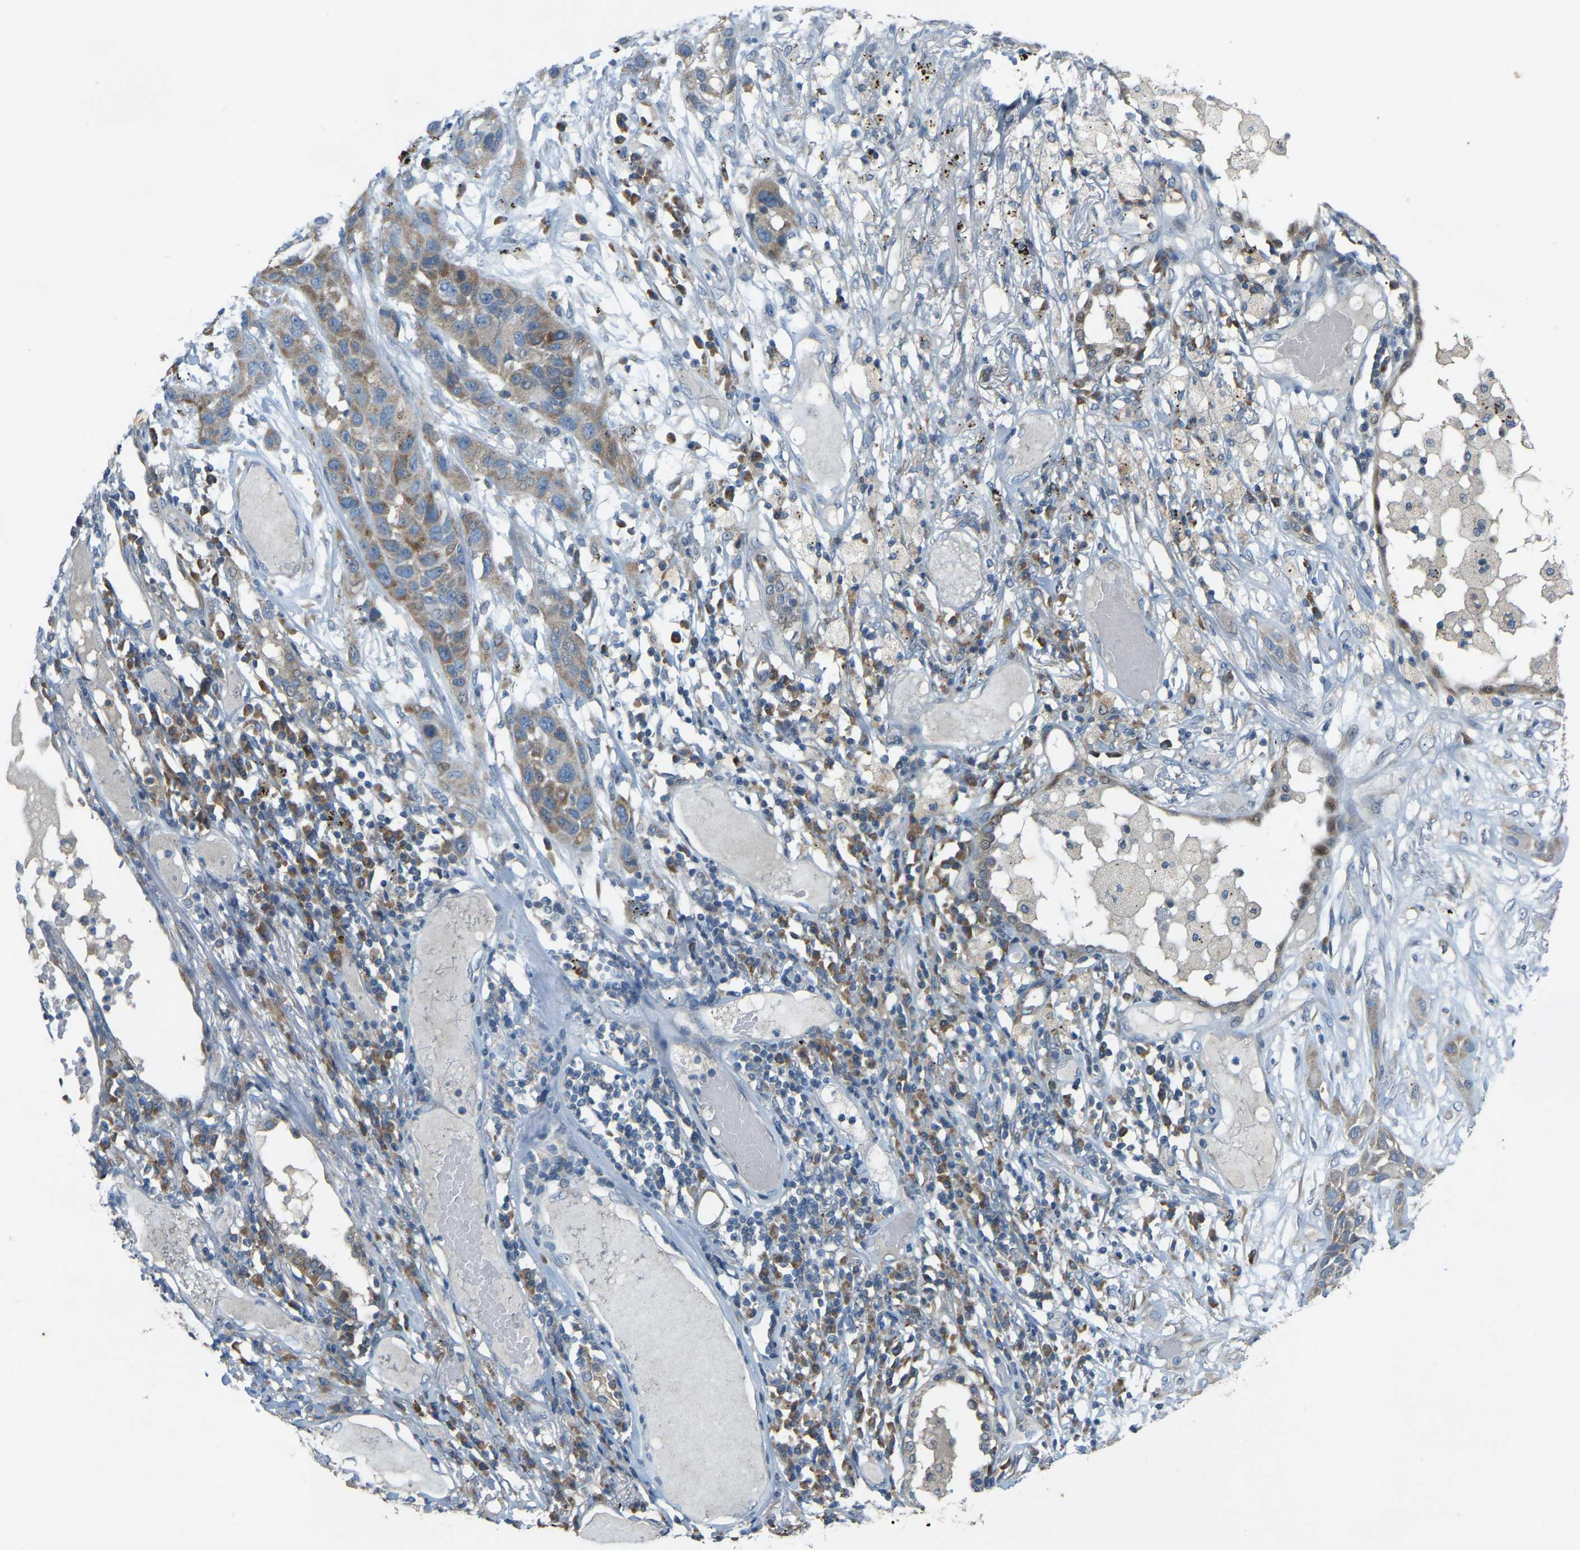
{"staining": {"intensity": "moderate", "quantity": ">75%", "location": "cytoplasmic/membranous"}, "tissue": "lung cancer", "cell_type": "Tumor cells", "image_type": "cancer", "snomed": [{"axis": "morphology", "description": "Squamous cell carcinoma, NOS"}, {"axis": "topography", "description": "Lung"}], "caption": "DAB (3,3'-diaminobenzidine) immunohistochemical staining of squamous cell carcinoma (lung) reveals moderate cytoplasmic/membranous protein positivity in approximately >75% of tumor cells. (Stains: DAB in brown, nuclei in blue, Microscopy: brightfield microscopy at high magnification).", "gene": "PARL", "patient": {"sex": "male", "age": 71}}